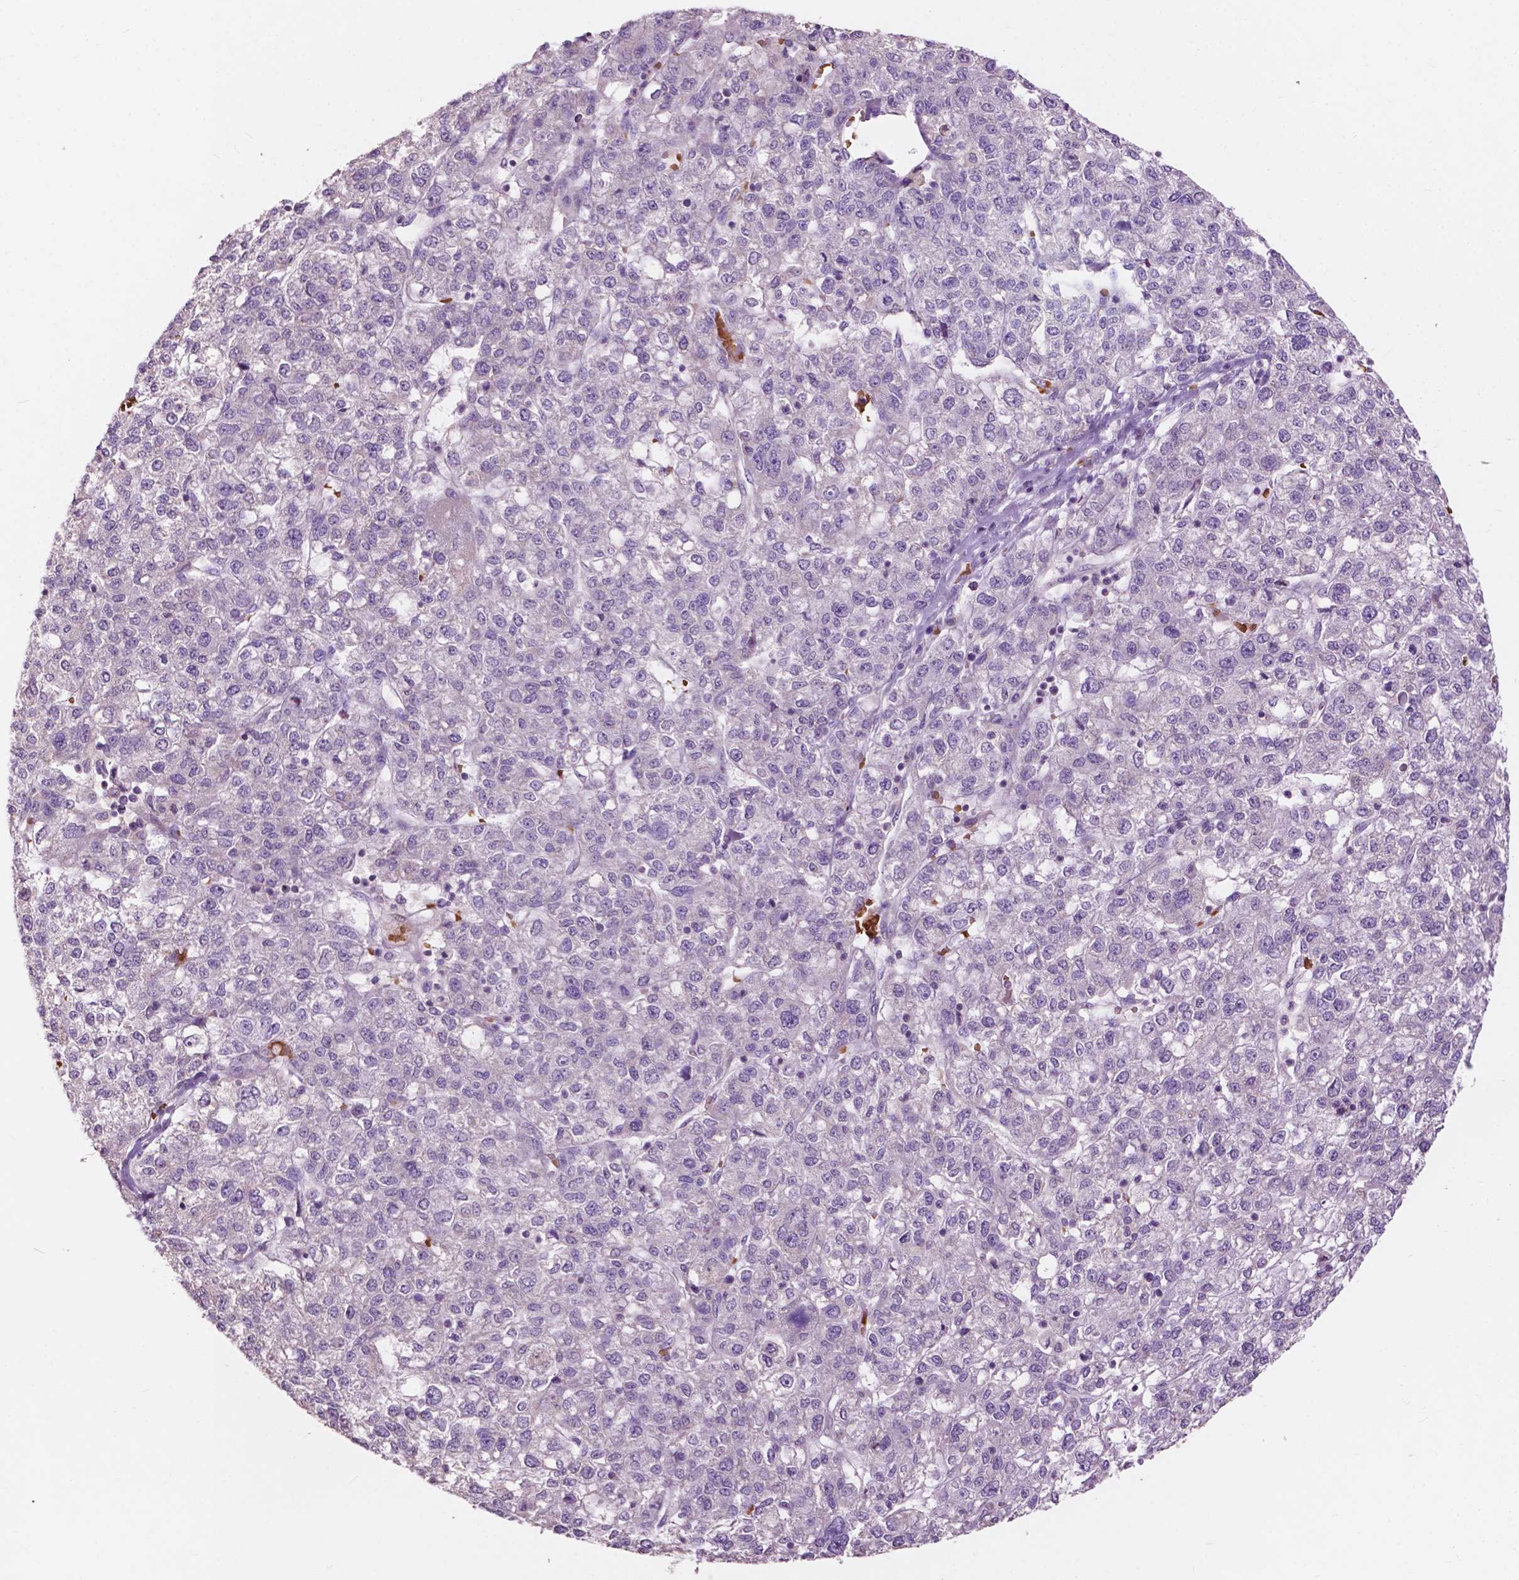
{"staining": {"intensity": "negative", "quantity": "none", "location": "none"}, "tissue": "liver cancer", "cell_type": "Tumor cells", "image_type": "cancer", "snomed": [{"axis": "morphology", "description": "Carcinoma, Hepatocellular, NOS"}, {"axis": "topography", "description": "Liver"}], "caption": "The photomicrograph exhibits no significant staining in tumor cells of liver cancer.", "gene": "NDUFS1", "patient": {"sex": "male", "age": 56}}